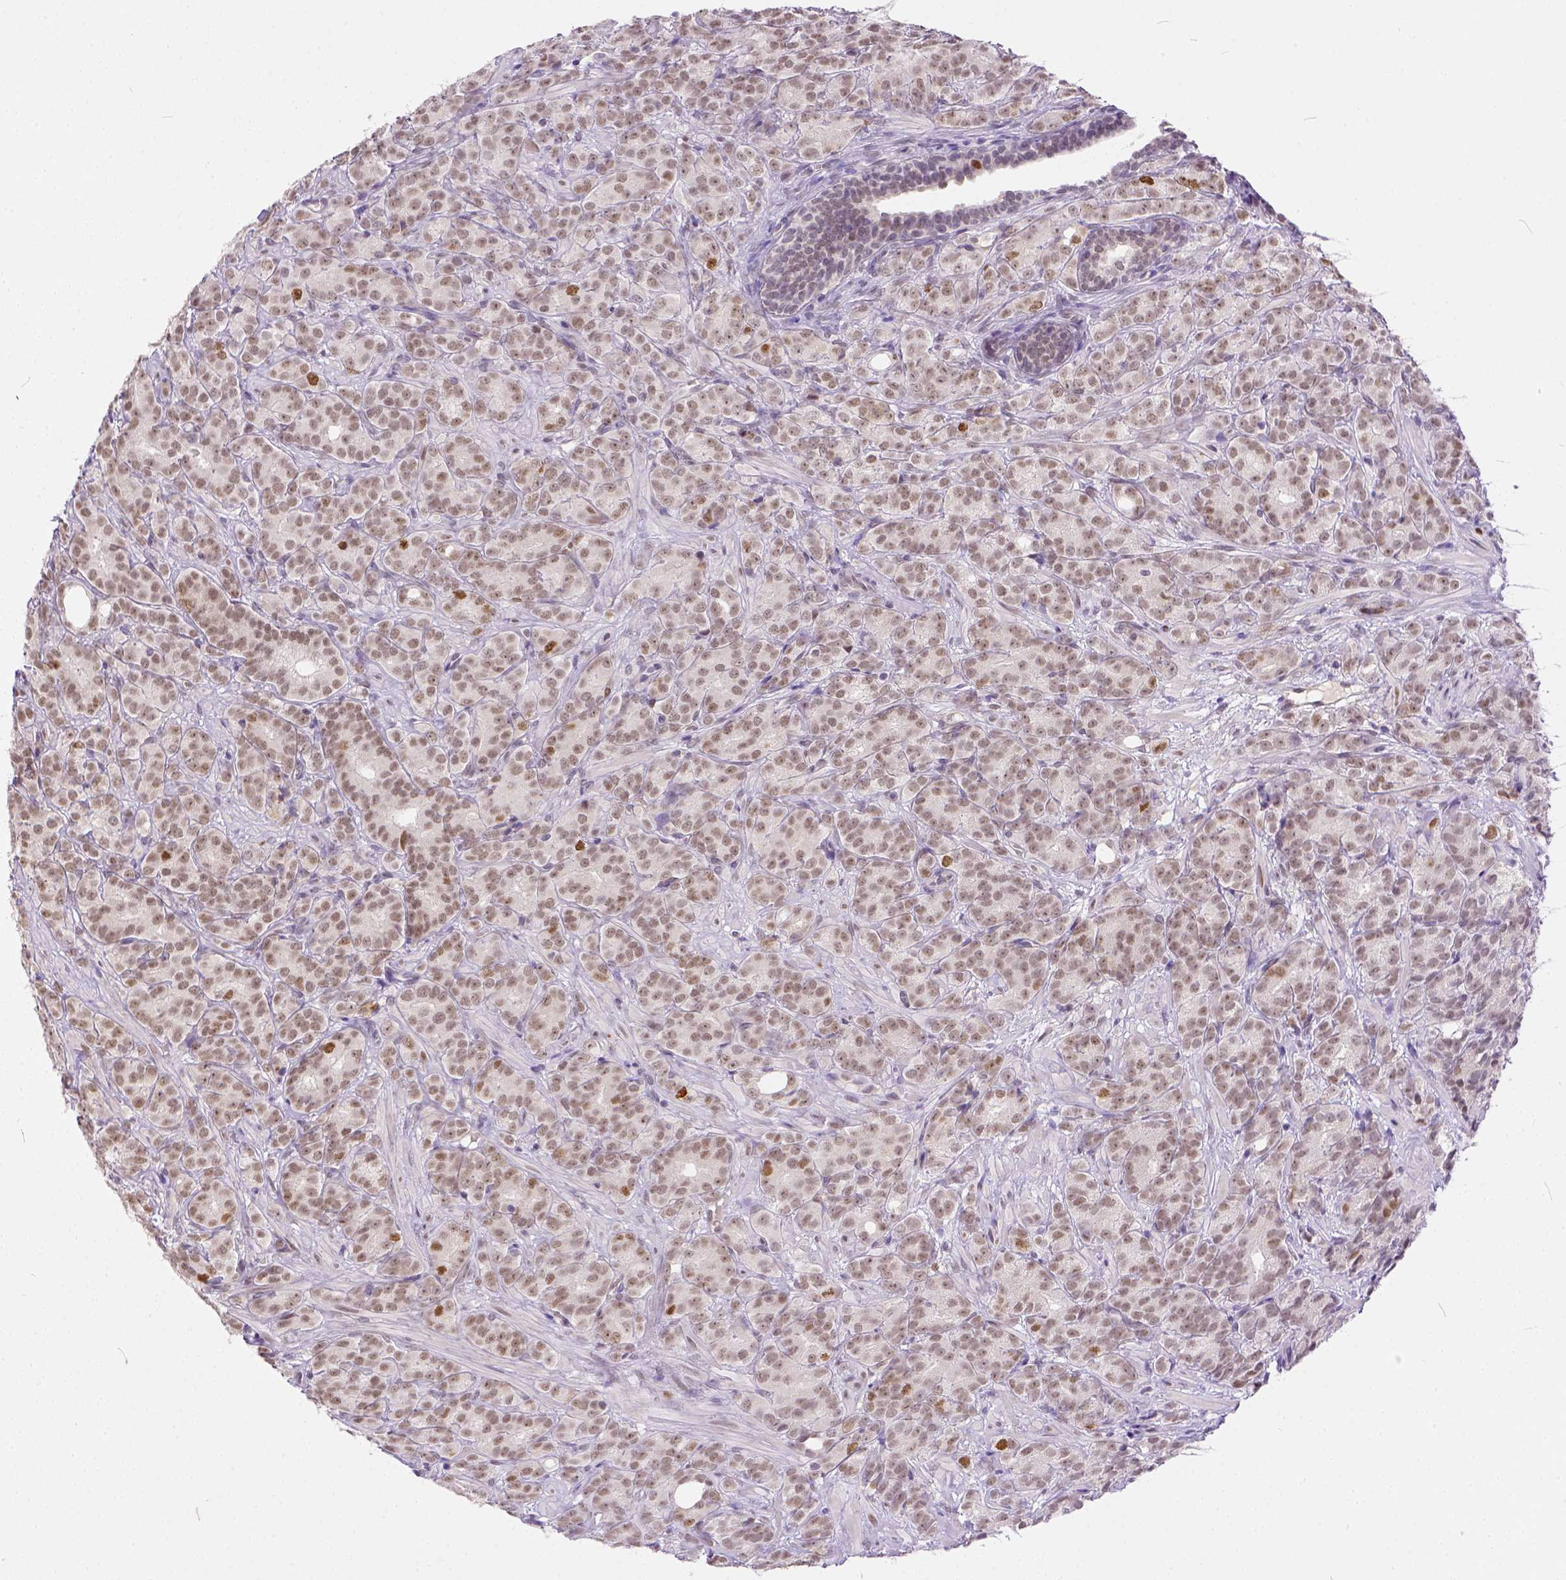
{"staining": {"intensity": "weak", "quantity": ">75%", "location": "nuclear"}, "tissue": "prostate cancer", "cell_type": "Tumor cells", "image_type": "cancer", "snomed": [{"axis": "morphology", "description": "Adenocarcinoma, High grade"}, {"axis": "topography", "description": "Prostate"}], "caption": "High-magnification brightfield microscopy of prostate cancer (adenocarcinoma (high-grade)) stained with DAB (3,3'-diaminobenzidine) (brown) and counterstained with hematoxylin (blue). tumor cells exhibit weak nuclear expression is appreciated in approximately>75% of cells. (DAB (3,3'-diaminobenzidine) IHC with brightfield microscopy, high magnification).", "gene": "ERCC1", "patient": {"sex": "male", "age": 90}}